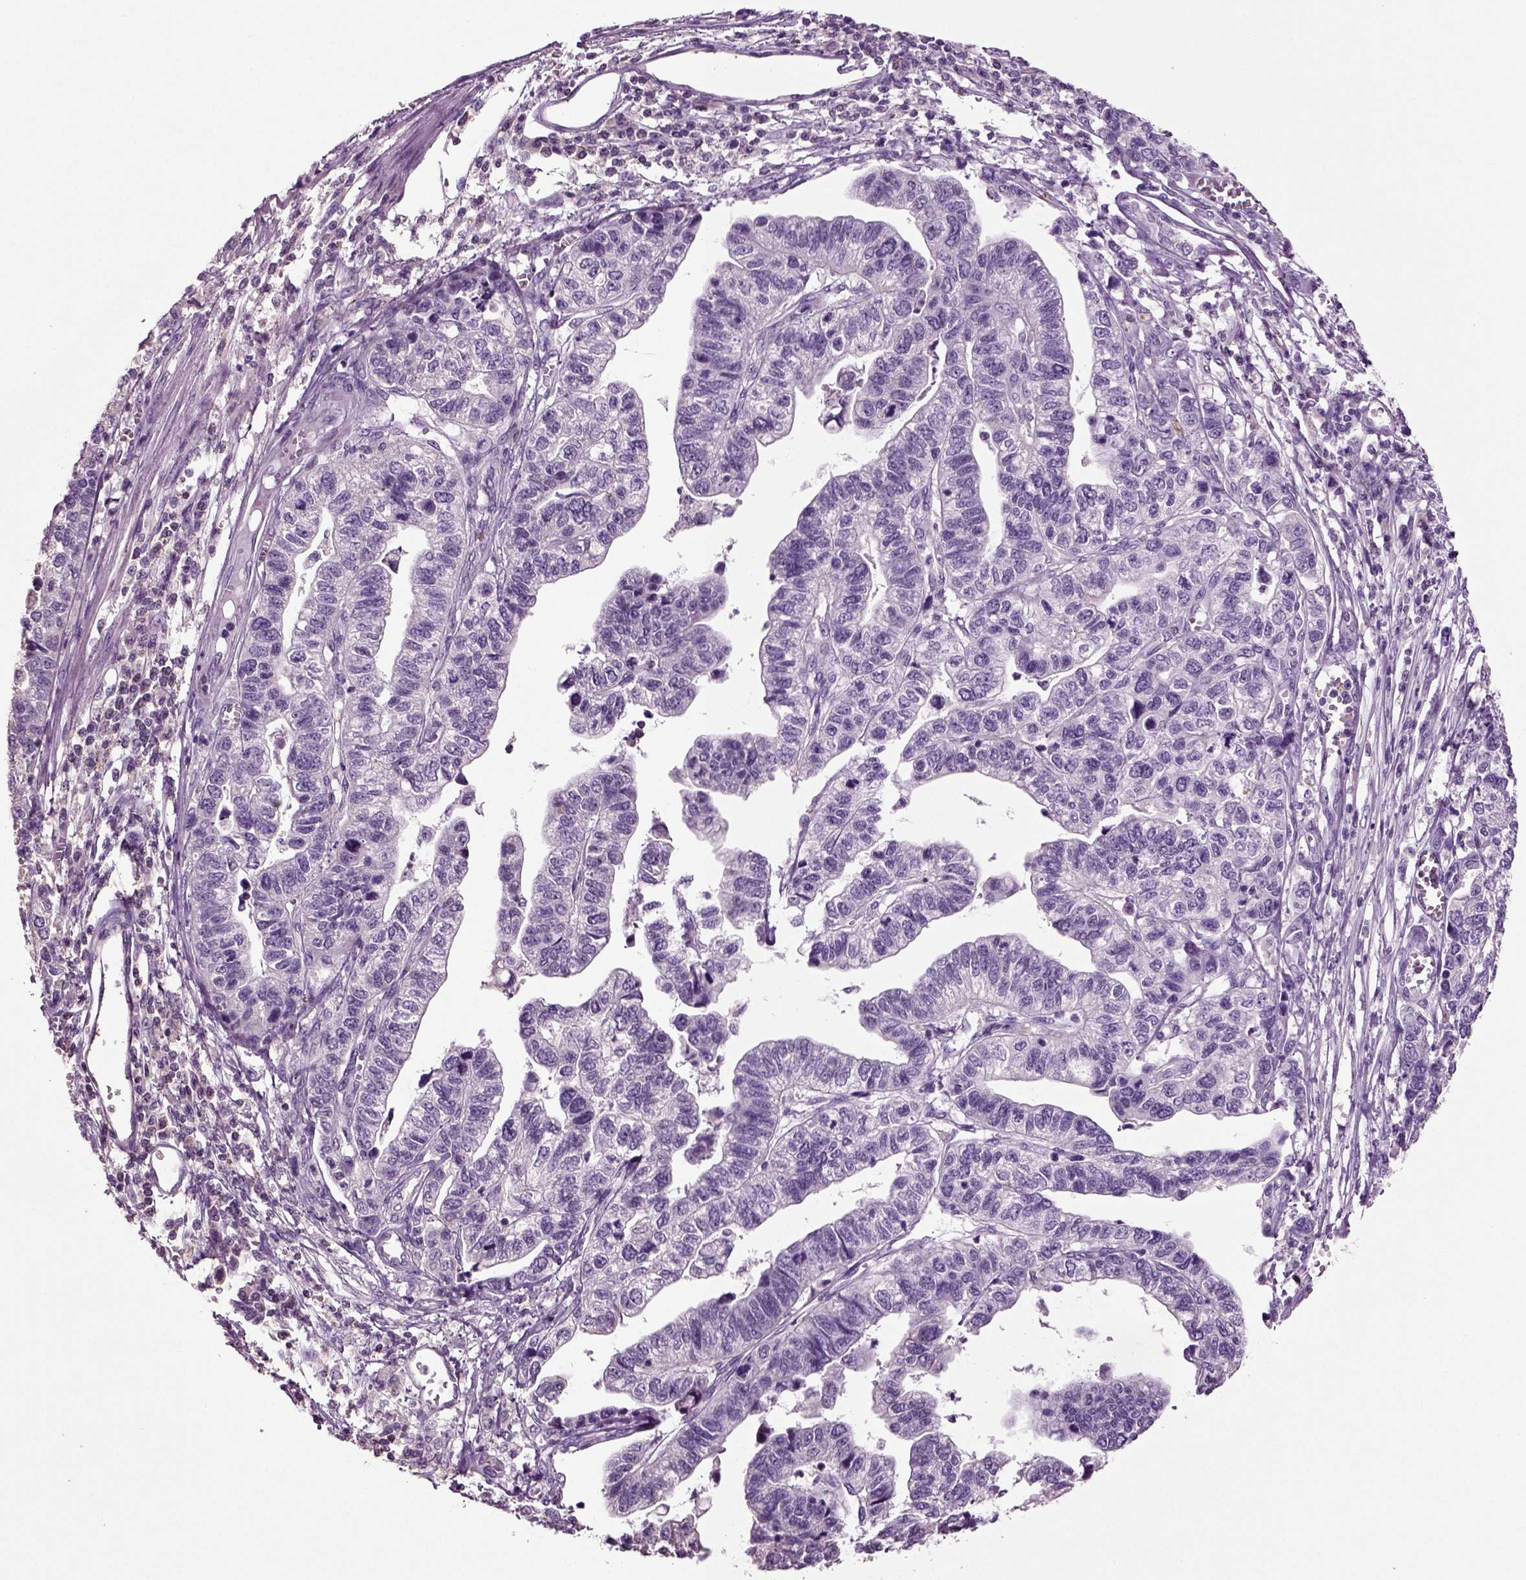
{"staining": {"intensity": "negative", "quantity": "none", "location": "none"}, "tissue": "stomach cancer", "cell_type": "Tumor cells", "image_type": "cancer", "snomed": [{"axis": "morphology", "description": "Adenocarcinoma, NOS"}, {"axis": "topography", "description": "Stomach, upper"}], "caption": "Immunohistochemistry (IHC) of human stomach cancer (adenocarcinoma) displays no positivity in tumor cells.", "gene": "DEFB118", "patient": {"sex": "female", "age": 67}}